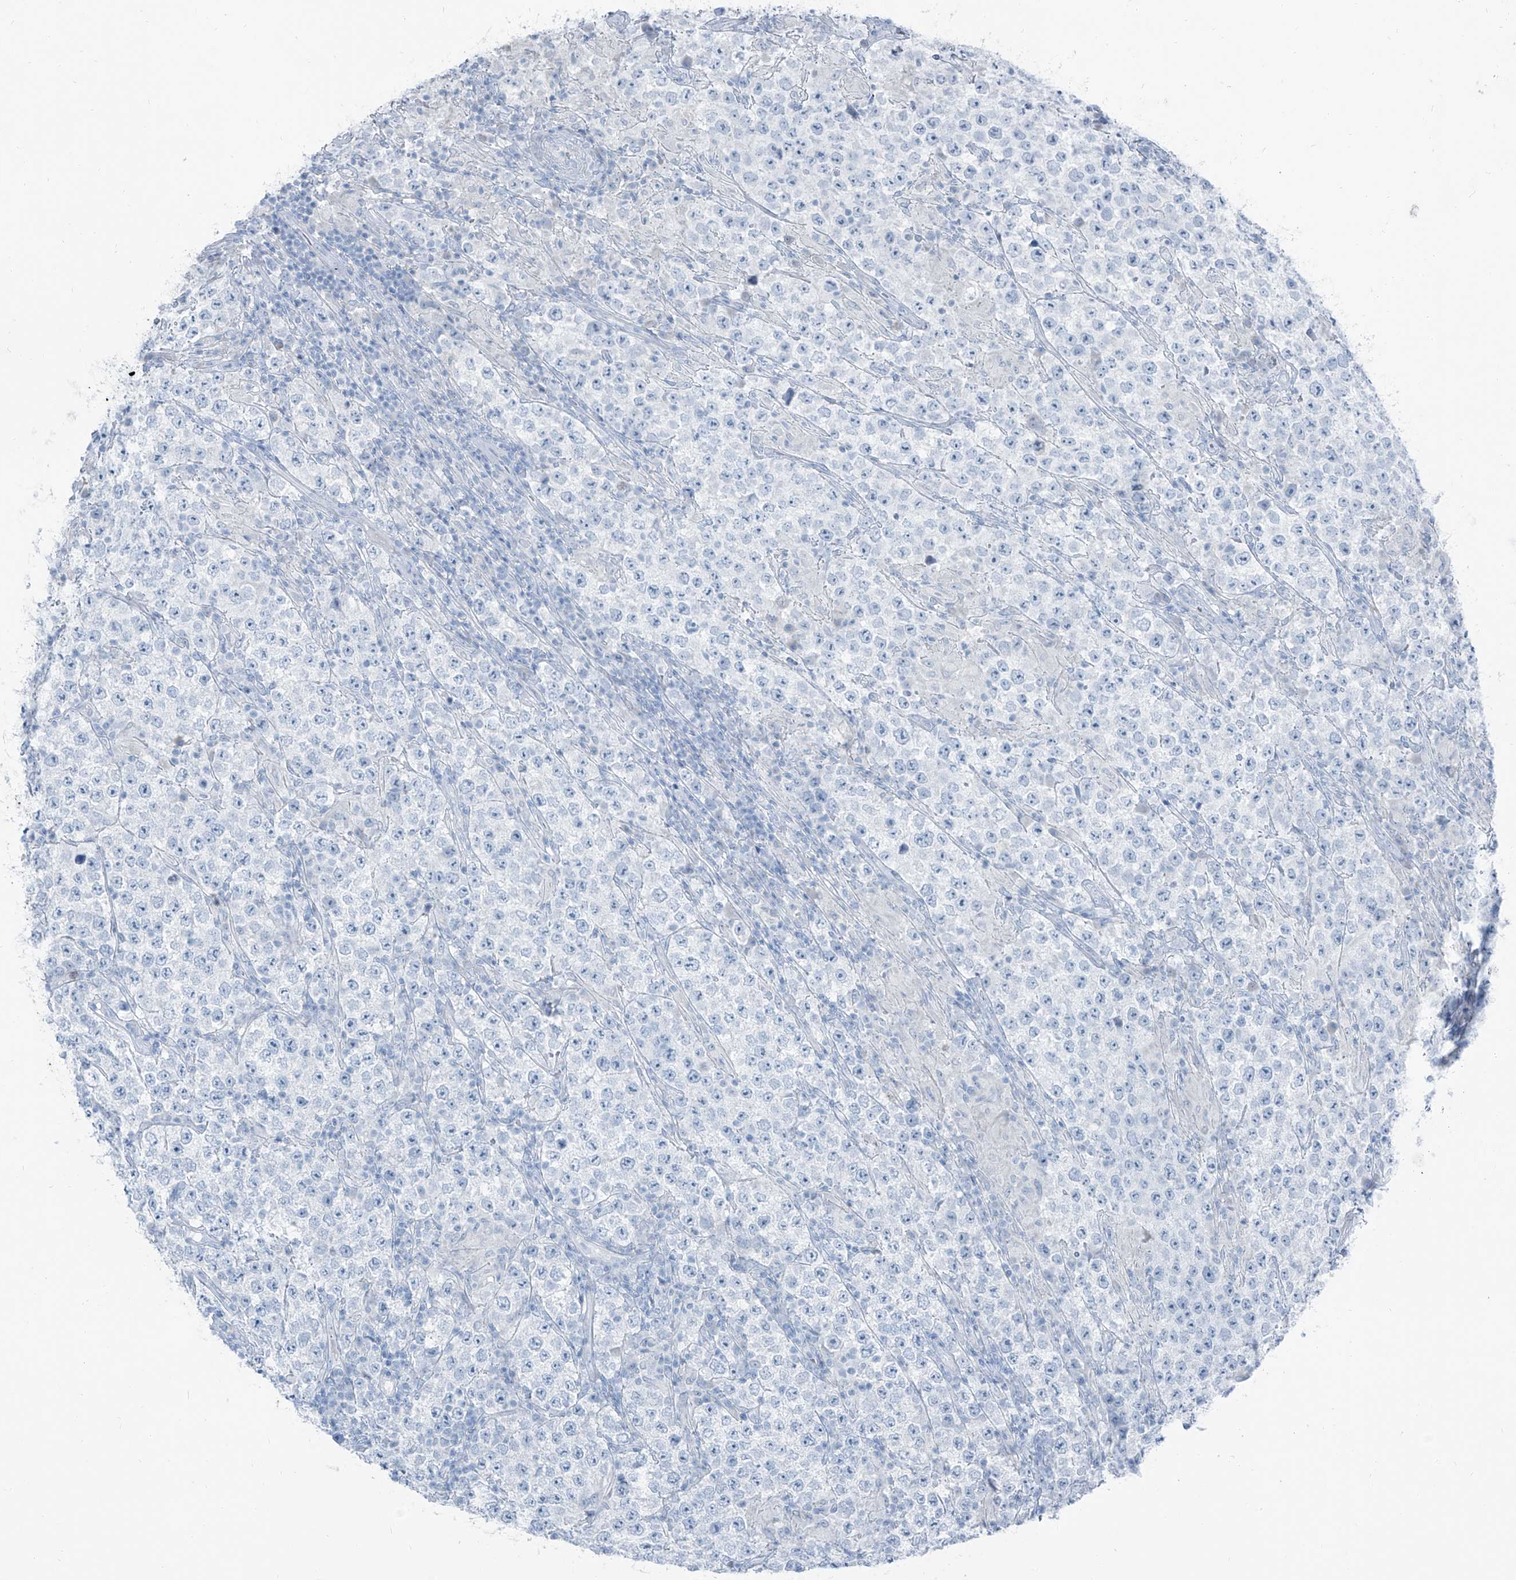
{"staining": {"intensity": "negative", "quantity": "none", "location": "none"}, "tissue": "testis cancer", "cell_type": "Tumor cells", "image_type": "cancer", "snomed": [{"axis": "morphology", "description": "Normal tissue, NOS"}, {"axis": "morphology", "description": "Urothelial carcinoma, High grade"}, {"axis": "morphology", "description": "Seminoma, NOS"}, {"axis": "morphology", "description": "Carcinoma, Embryonal, NOS"}, {"axis": "topography", "description": "Urinary bladder"}, {"axis": "topography", "description": "Testis"}], "caption": "There is no significant expression in tumor cells of testis cancer.", "gene": "RGN", "patient": {"sex": "male", "age": 41}}